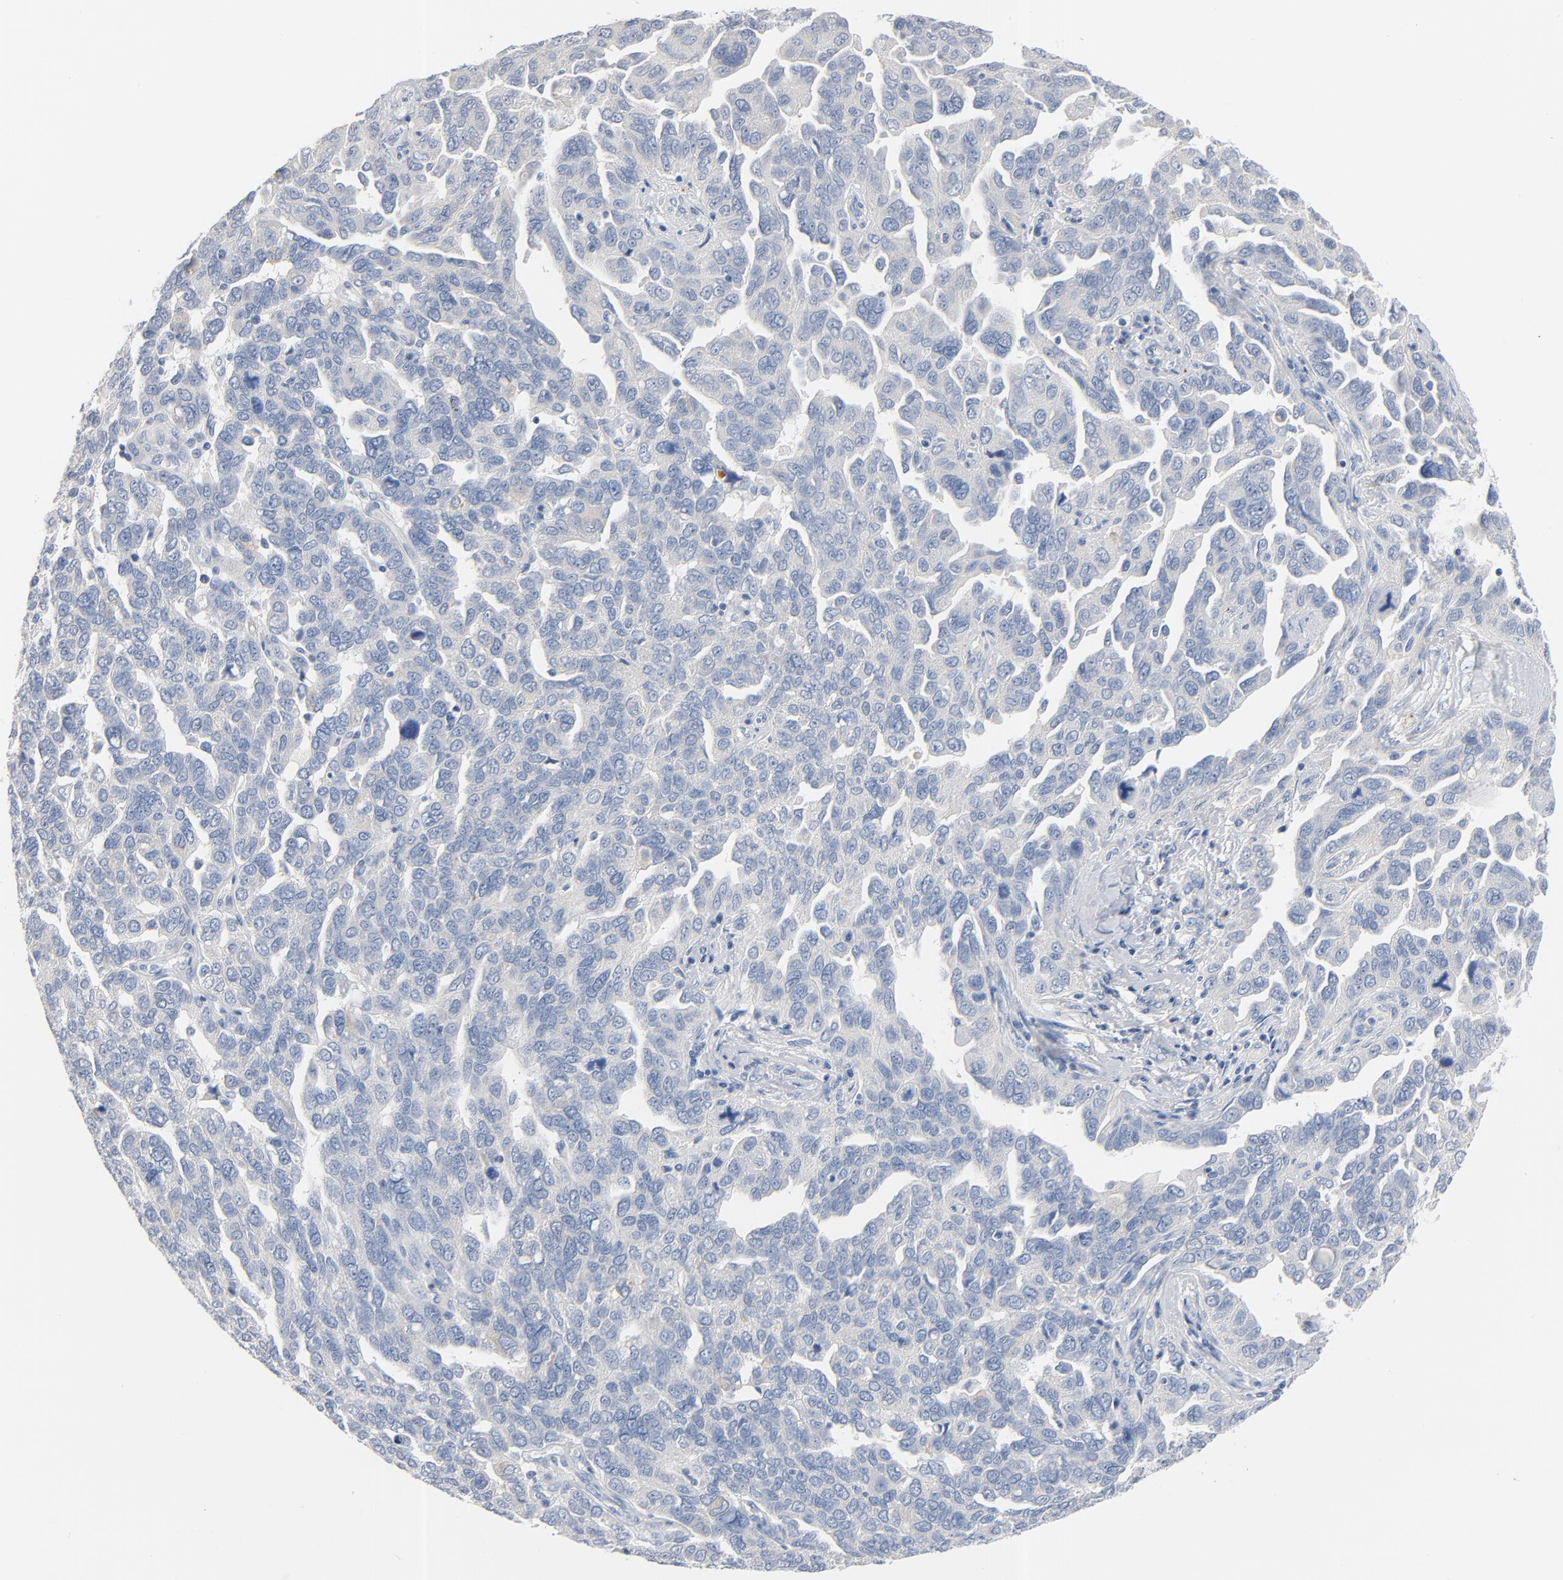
{"staining": {"intensity": "negative", "quantity": "none", "location": "none"}, "tissue": "ovarian cancer", "cell_type": "Tumor cells", "image_type": "cancer", "snomed": [{"axis": "morphology", "description": "Cystadenocarcinoma, serous, NOS"}, {"axis": "topography", "description": "Ovary"}], "caption": "DAB immunohistochemical staining of serous cystadenocarcinoma (ovarian) reveals no significant staining in tumor cells. (DAB immunohistochemistry (IHC) with hematoxylin counter stain).", "gene": "IFT43", "patient": {"sex": "female", "age": 64}}